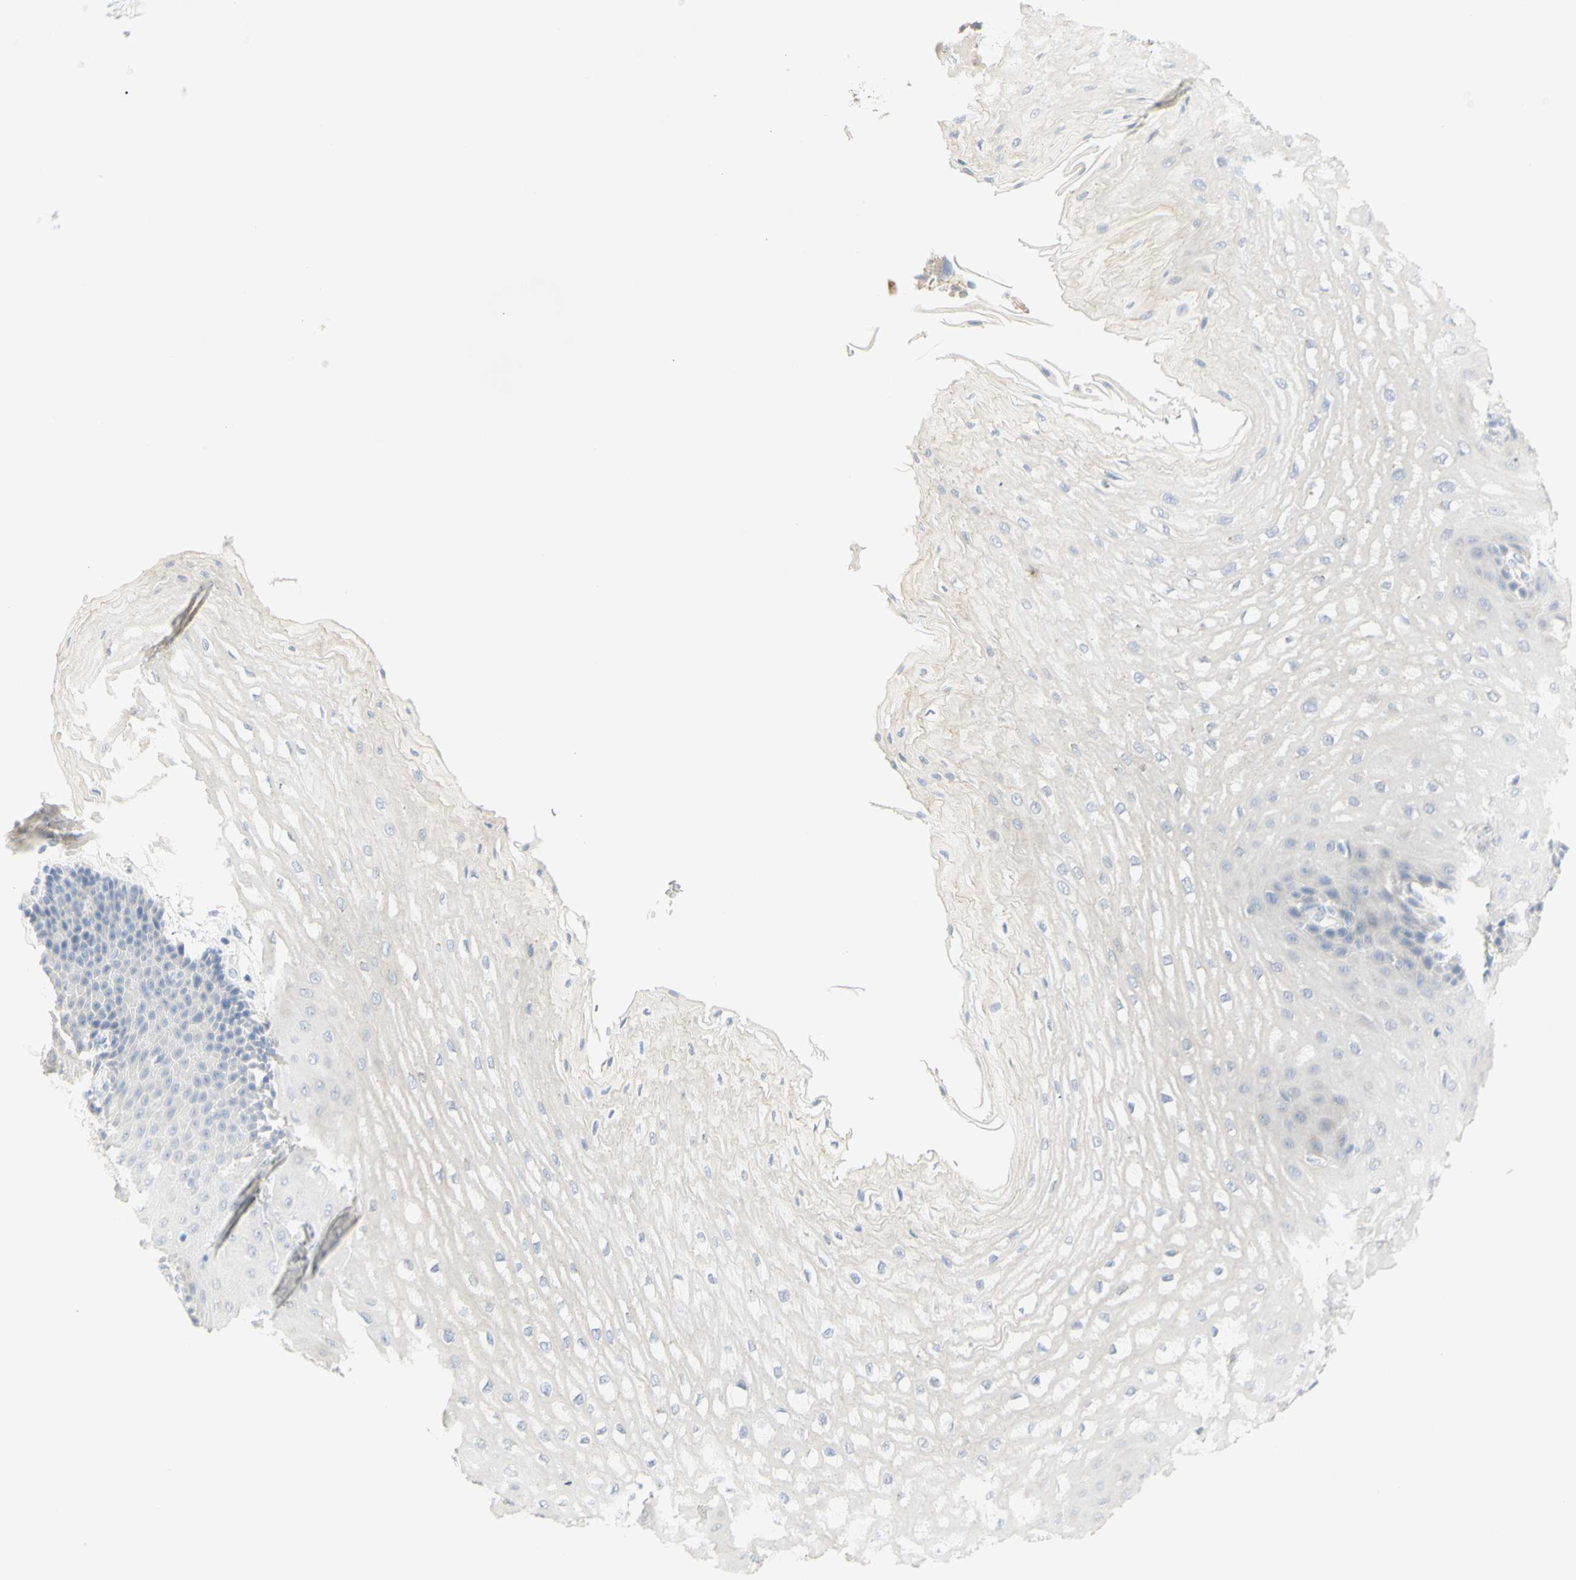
{"staining": {"intensity": "negative", "quantity": "none", "location": "none"}, "tissue": "esophagus", "cell_type": "Squamous epithelial cells", "image_type": "normal", "snomed": [{"axis": "morphology", "description": "Normal tissue, NOS"}, {"axis": "topography", "description": "Esophagus"}], "caption": "Squamous epithelial cells show no significant expression in normal esophagus. (DAB immunohistochemistry visualized using brightfield microscopy, high magnification).", "gene": "B4GALNT3", "patient": {"sex": "male", "age": 54}}